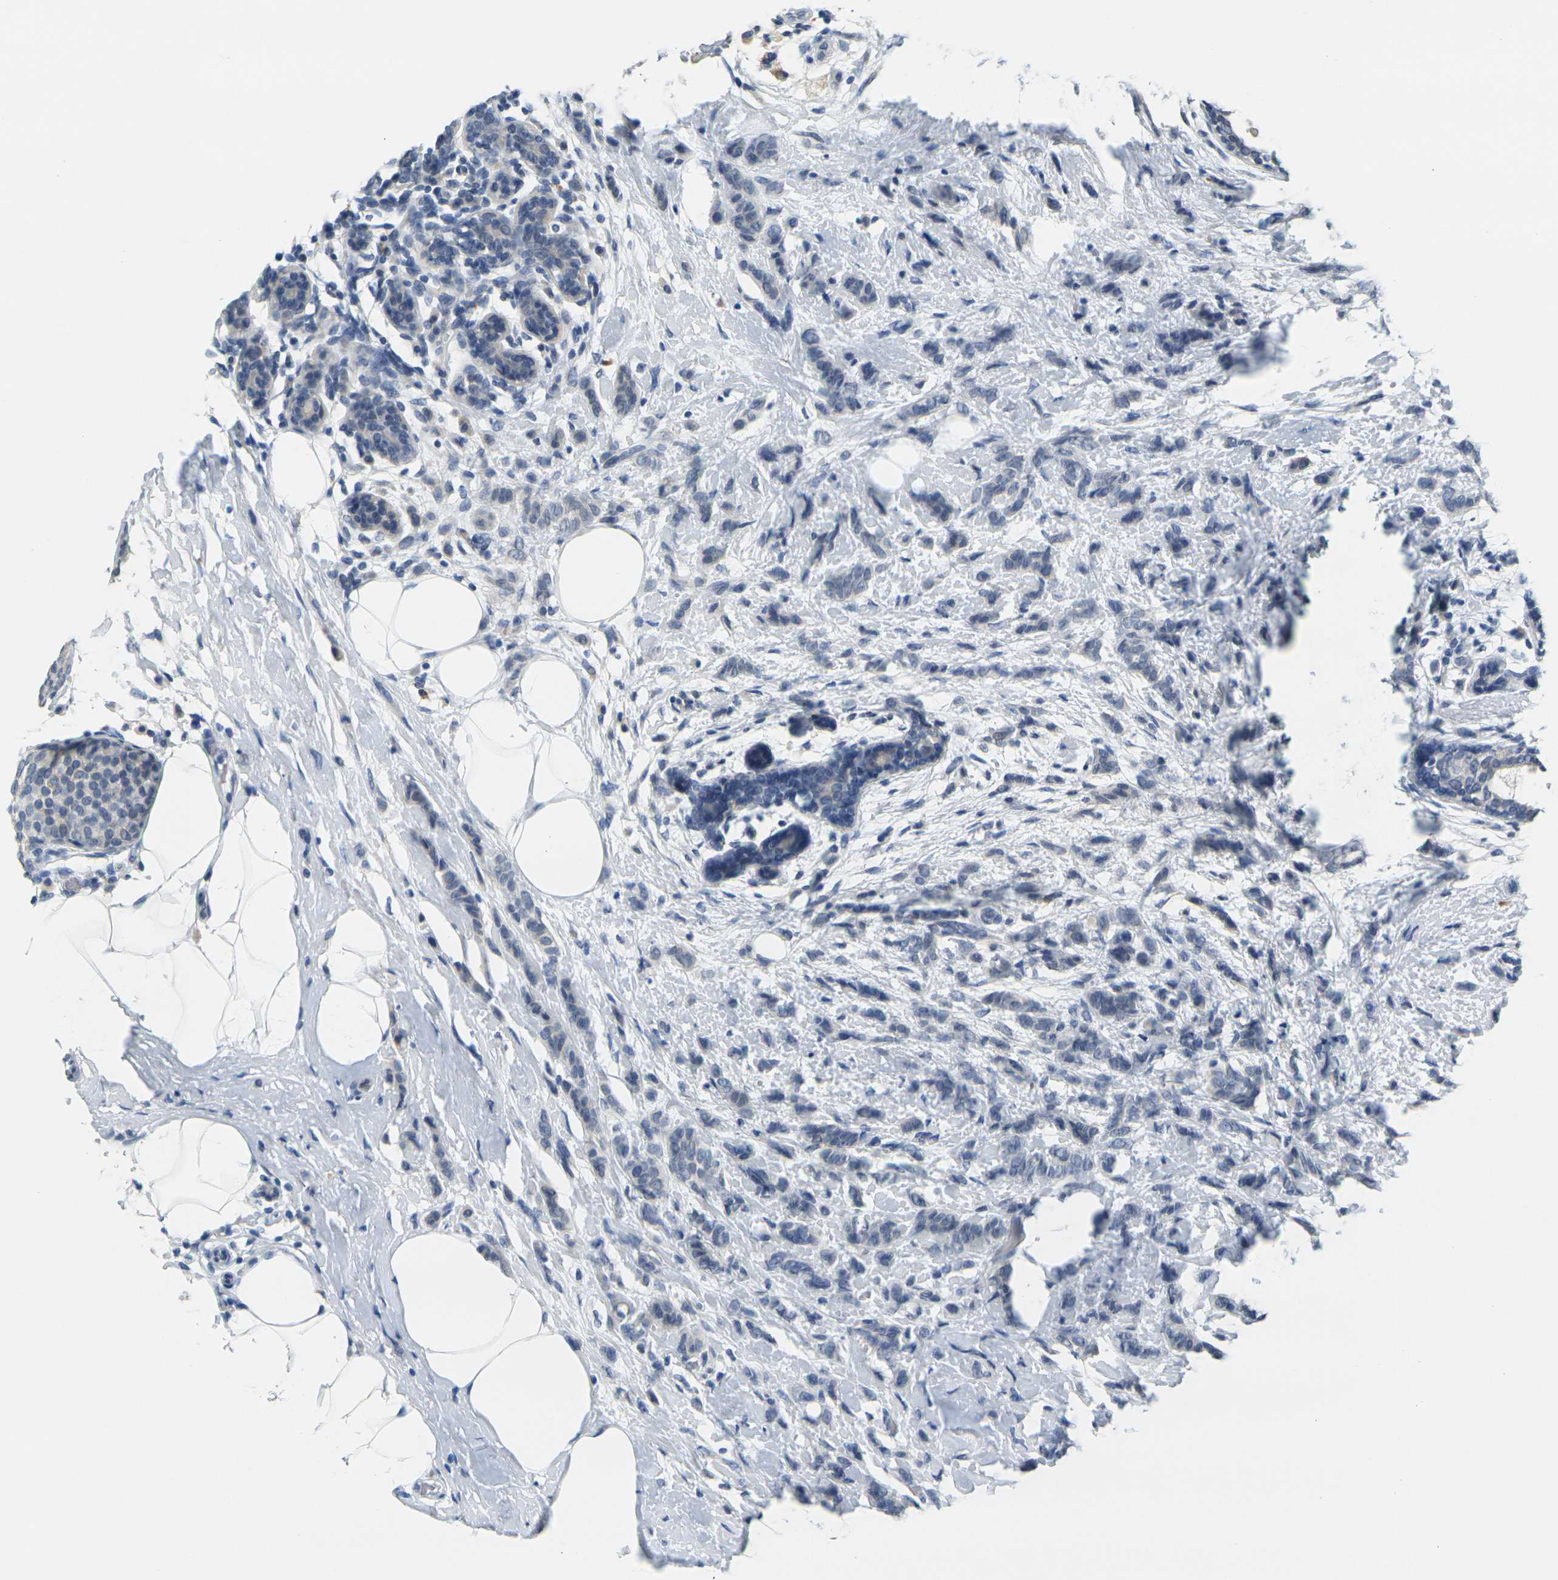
{"staining": {"intensity": "negative", "quantity": "none", "location": "none"}, "tissue": "breast cancer", "cell_type": "Tumor cells", "image_type": "cancer", "snomed": [{"axis": "morphology", "description": "Lobular carcinoma, in situ"}, {"axis": "morphology", "description": "Lobular carcinoma"}, {"axis": "topography", "description": "Breast"}], "caption": "Immunohistochemistry (IHC) of breast cancer (lobular carcinoma) demonstrates no expression in tumor cells.", "gene": "GPR15", "patient": {"sex": "female", "age": 41}}